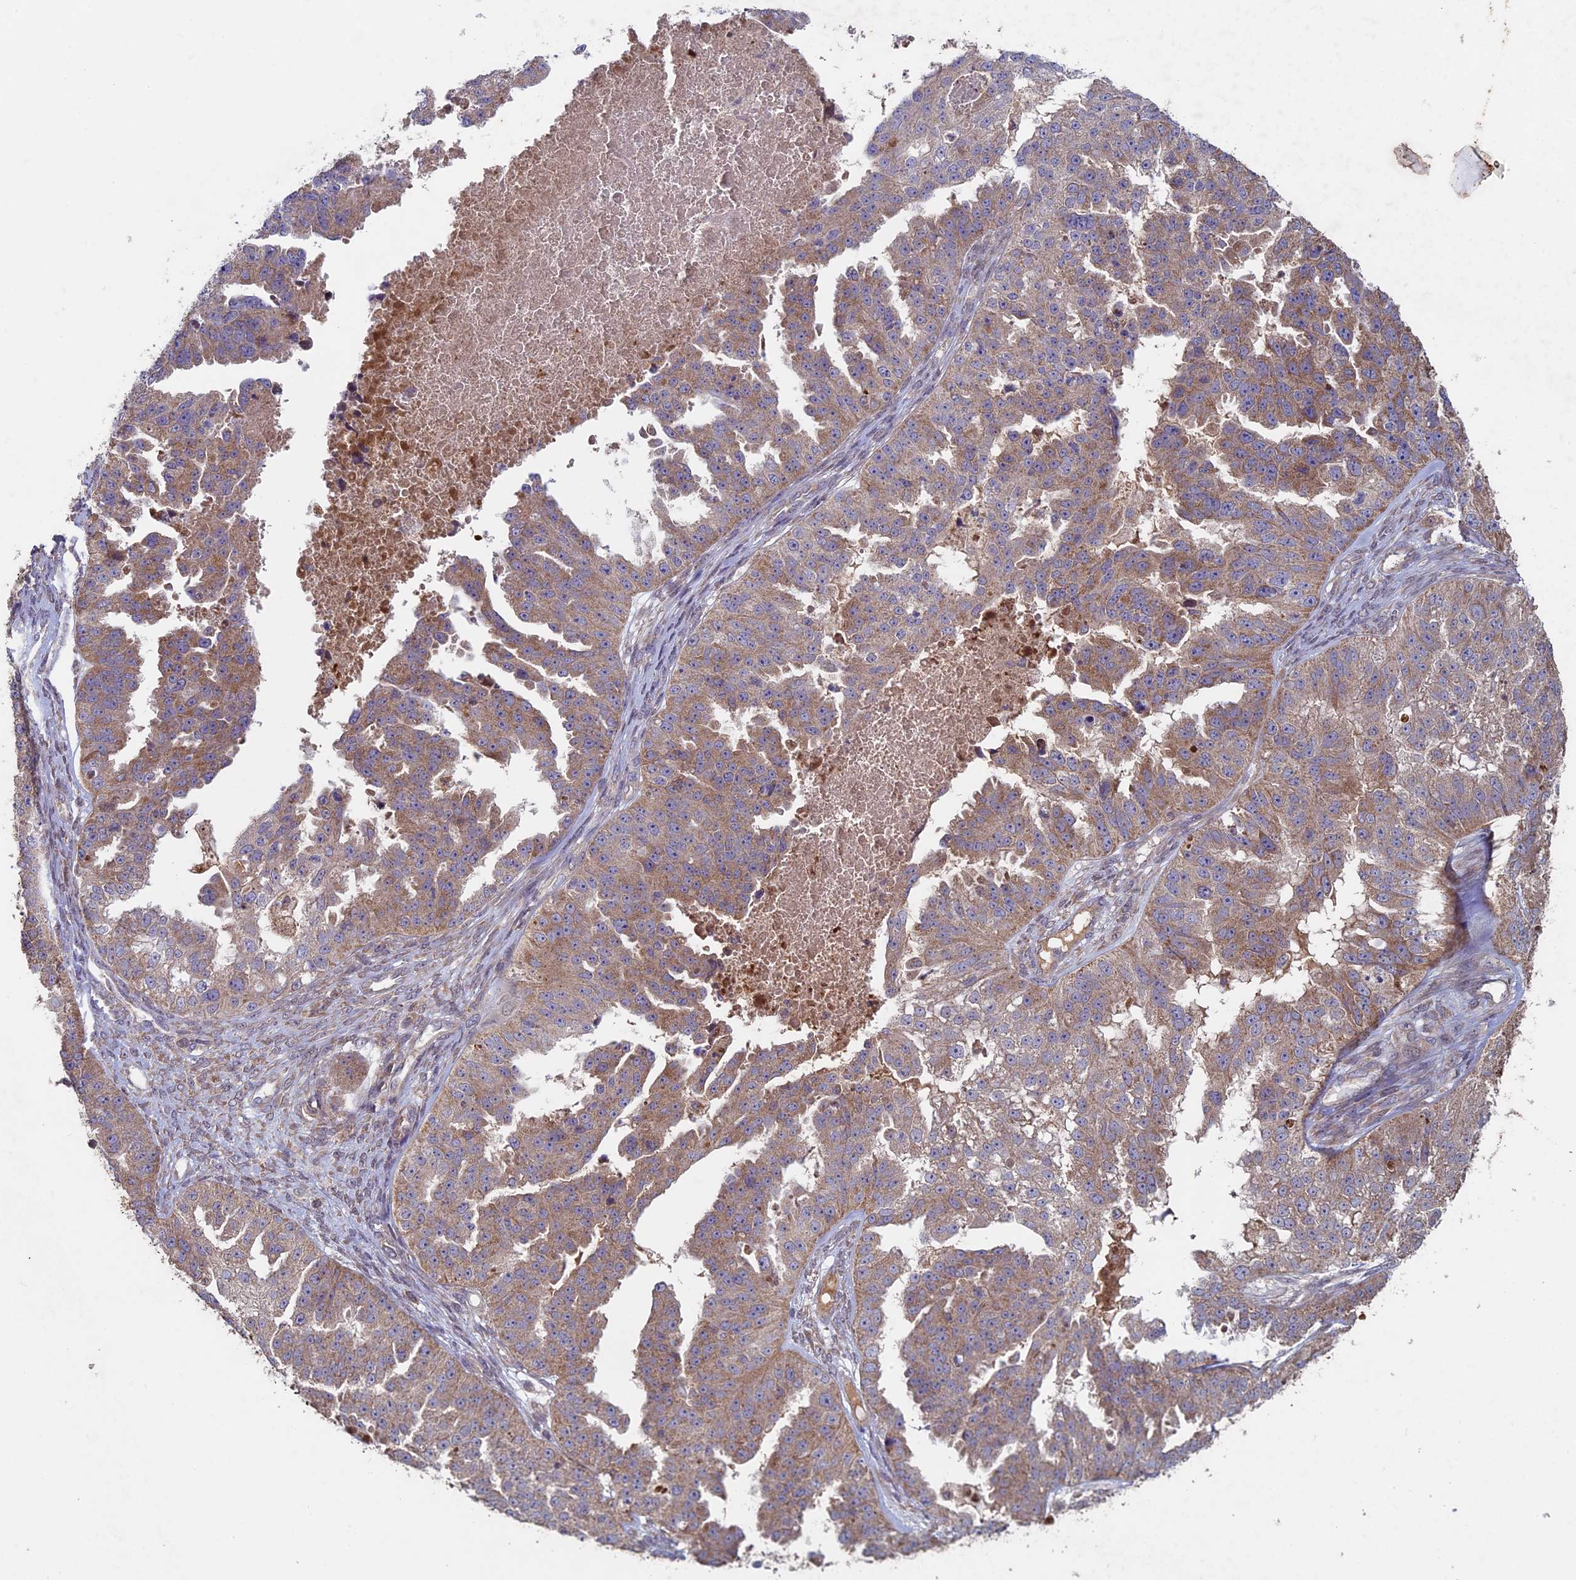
{"staining": {"intensity": "moderate", "quantity": ">75%", "location": "cytoplasmic/membranous"}, "tissue": "ovarian cancer", "cell_type": "Tumor cells", "image_type": "cancer", "snomed": [{"axis": "morphology", "description": "Cystadenocarcinoma, serous, NOS"}, {"axis": "topography", "description": "Ovary"}], "caption": "The photomicrograph demonstrates staining of ovarian serous cystadenocarcinoma, revealing moderate cytoplasmic/membranous protein staining (brown color) within tumor cells.", "gene": "RCCD1", "patient": {"sex": "female", "age": 58}}